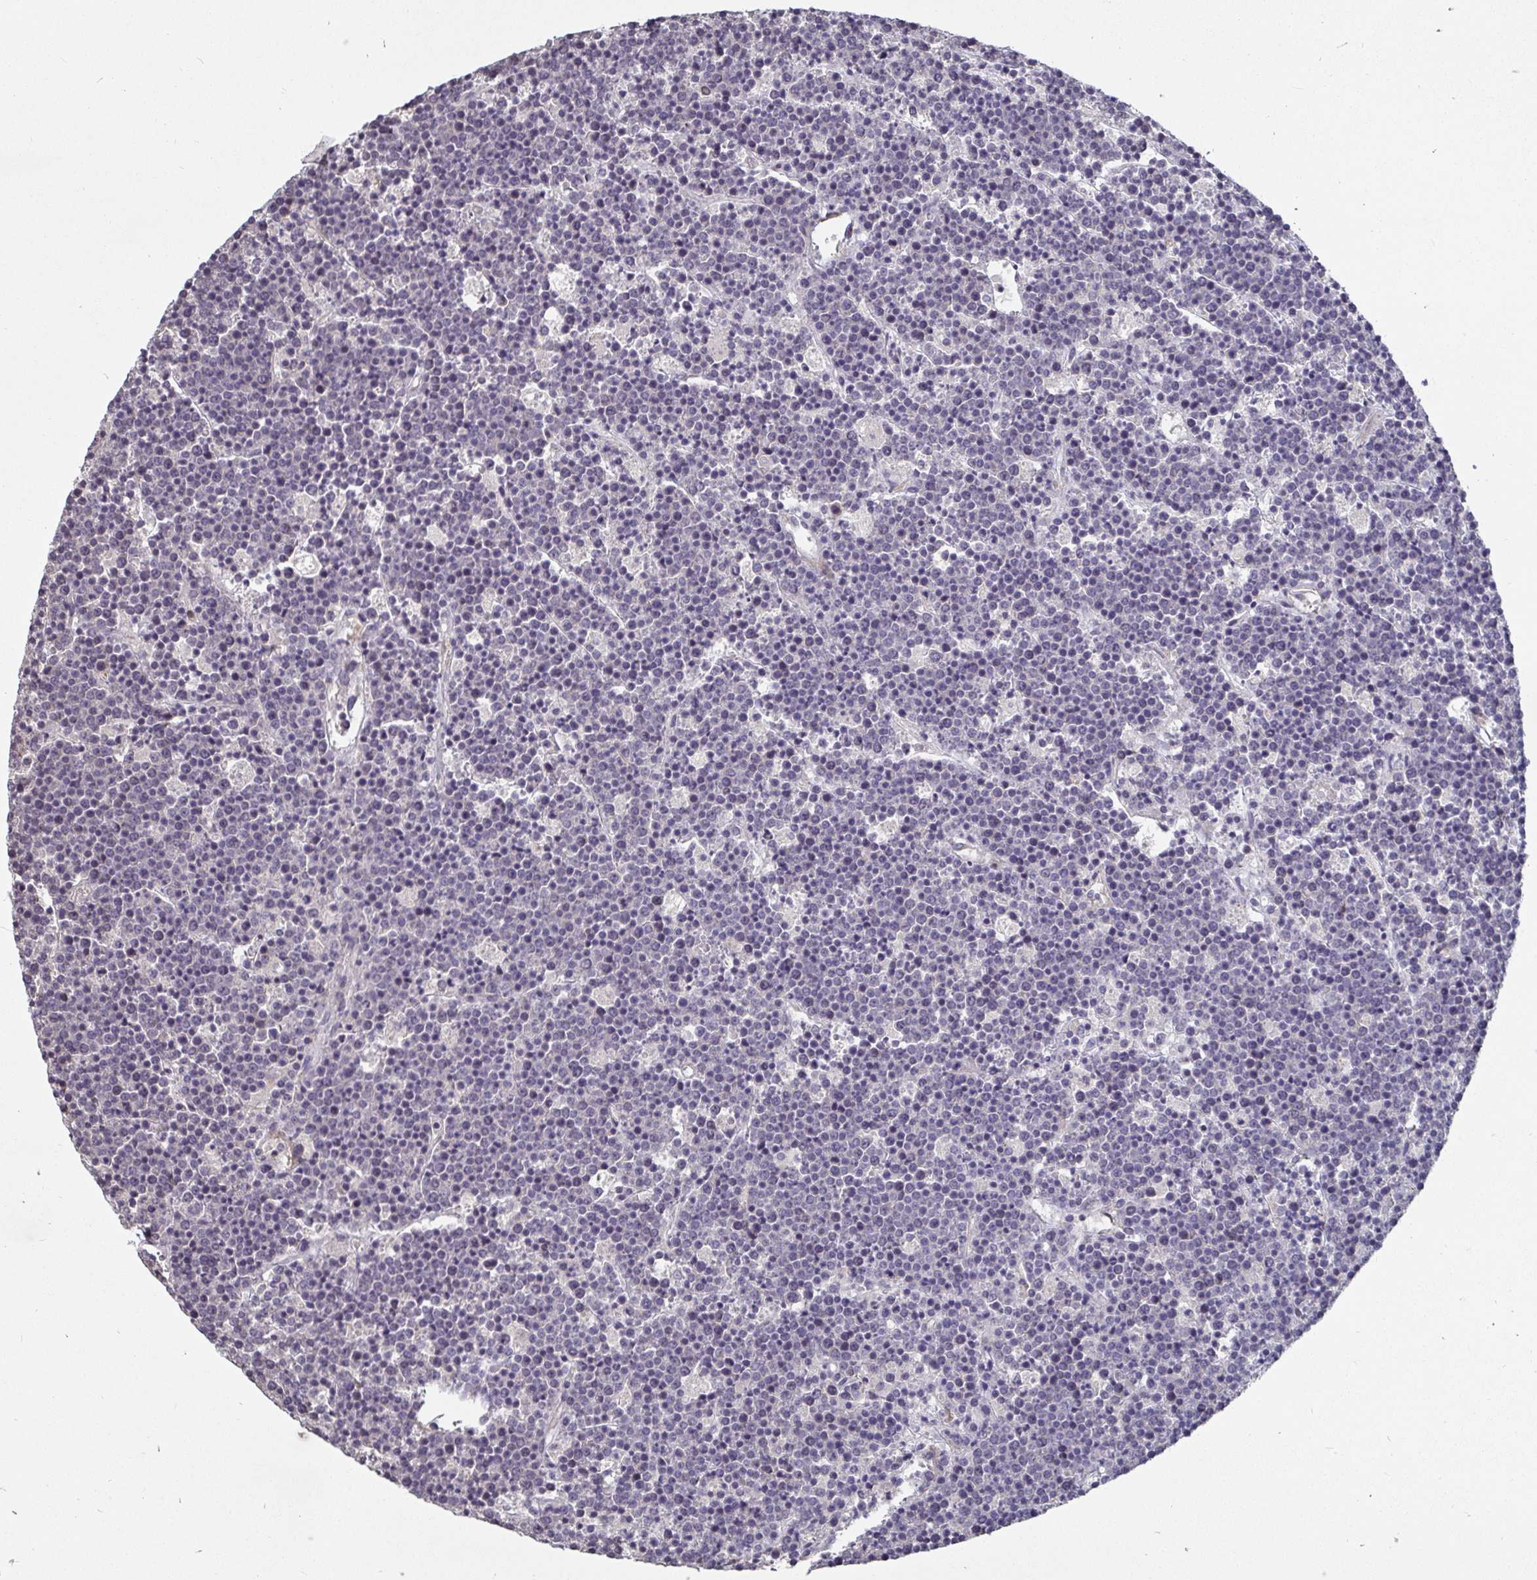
{"staining": {"intensity": "negative", "quantity": "none", "location": "none"}, "tissue": "lymphoma", "cell_type": "Tumor cells", "image_type": "cancer", "snomed": [{"axis": "morphology", "description": "Malignant lymphoma, non-Hodgkin's type, High grade"}, {"axis": "topography", "description": "Ovary"}], "caption": "Immunohistochemistry image of neoplastic tissue: human malignant lymphoma, non-Hodgkin's type (high-grade) stained with DAB exhibits no significant protein staining in tumor cells. (DAB IHC with hematoxylin counter stain).", "gene": "ANLN", "patient": {"sex": "female", "age": 56}}